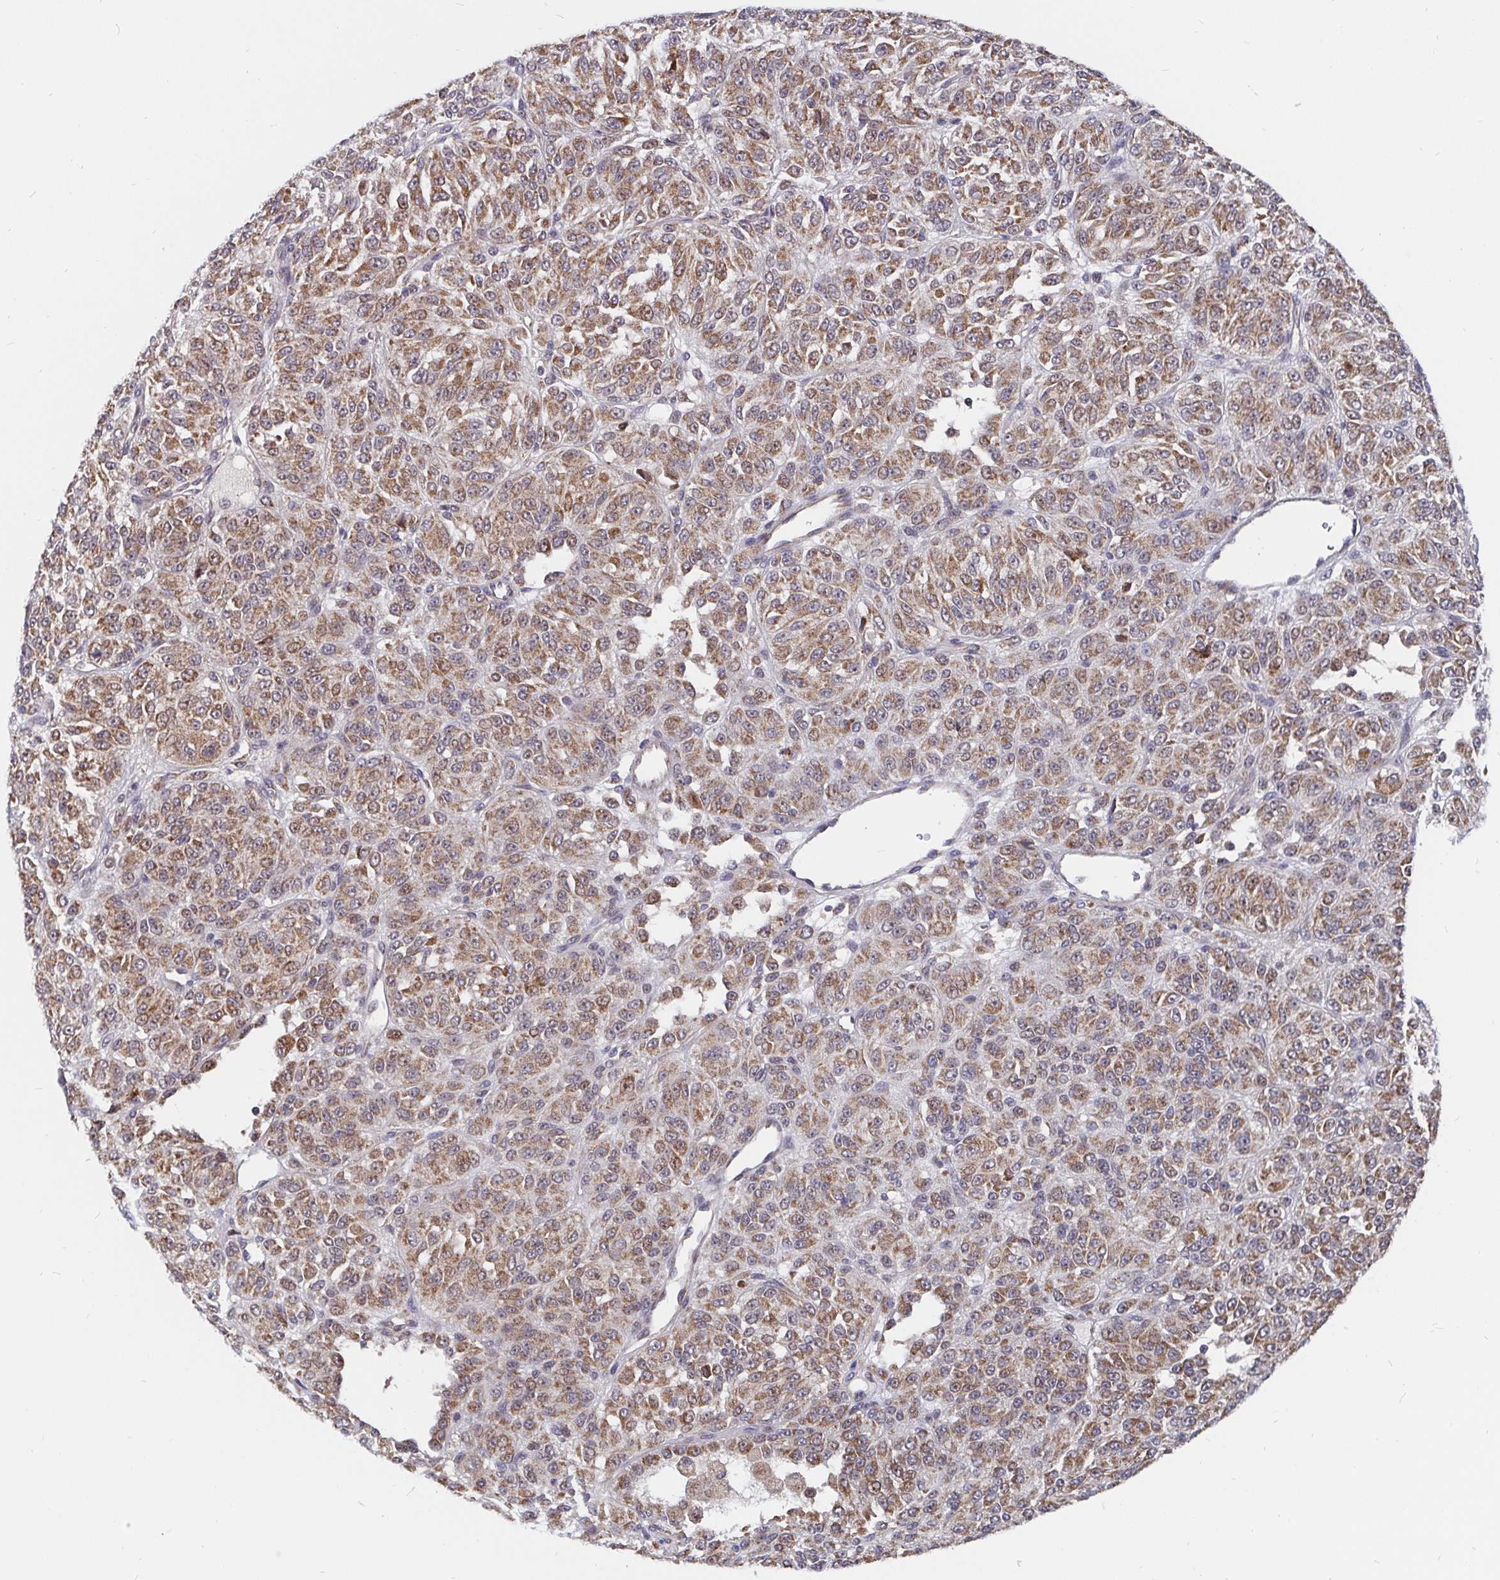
{"staining": {"intensity": "moderate", "quantity": ">75%", "location": "cytoplasmic/membranous"}, "tissue": "melanoma", "cell_type": "Tumor cells", "image_type": "cancer", "snomed": [{"axis": "morphology", "description": "Malignant melanoma, Metastatic site"}, {"axis": "topography", "description": "Brain"}], "caption": "Tumor cells display medium levels of moderate cytoplasmic/membranous expression in about >75% of cells in human melanoma.", "gene": "PDF", "patient": {"sex": "female", "age": 56}}